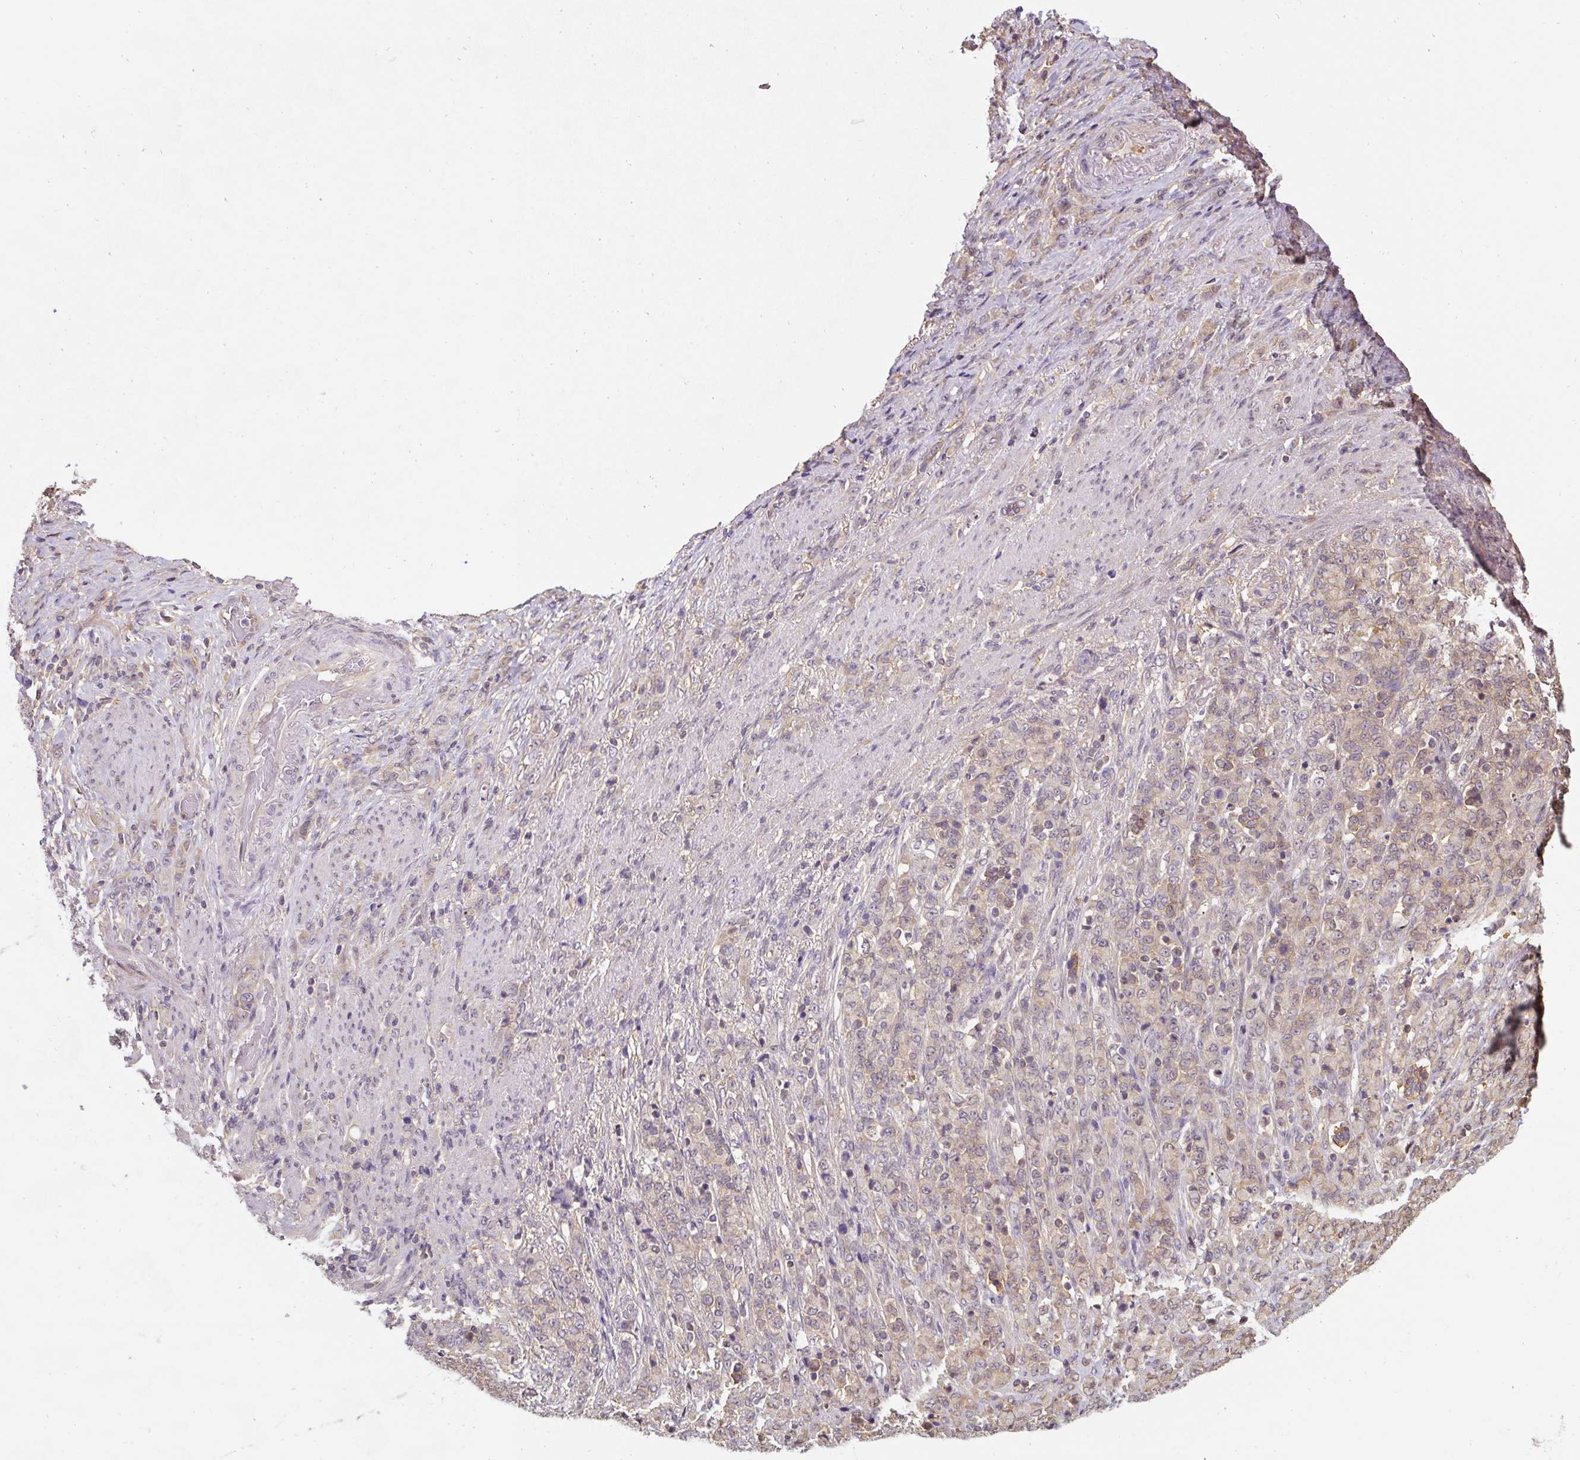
{"staining": {"intensity": "weak", "quantity": "<25%", "location": "cytoplasmic/membranous"}, "tissue": "stomach cancer", "cell_type": "Tumor cells", "image_type": "cancer", "snomed": [{"axis": "morphology", "description": "Adenocarcinoma, NOS"}, {"axis": "topography", "description": "Stomach"}], "caption": "DAB immunohistochemical staining of human adenocarcinoma (stomach) shows no significant expression in tumor cells.", "gene": "ST13", "patient": {"sex": "female", "age": 79}}